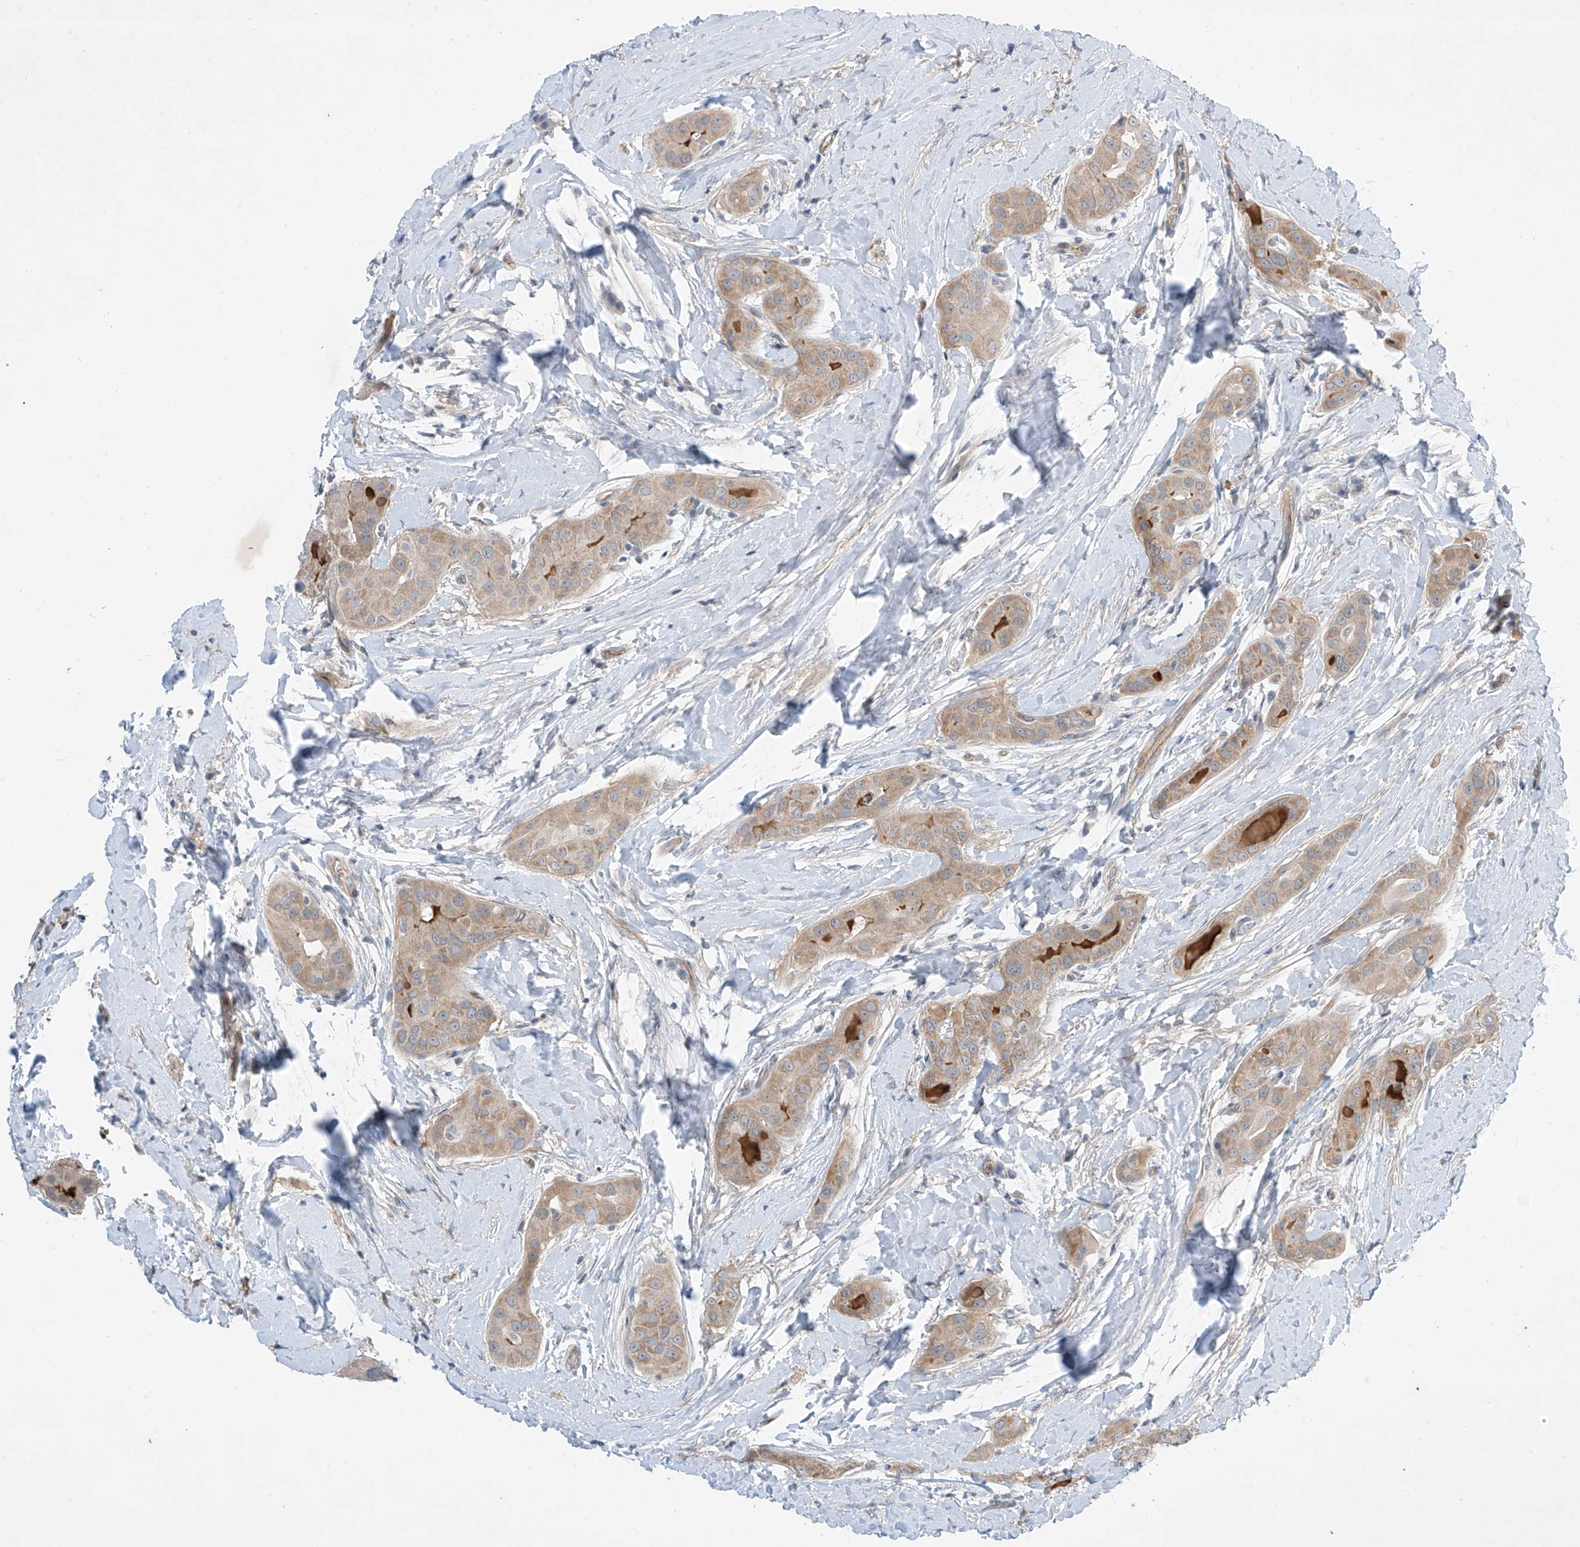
{"staining": {"intensity": "weak", "quantity": "25%-75%", "location": "cytoplasmic/membranous"}, "tissue": "thyroid cancer", "cell_type": "Tumor cells", "image_type": "cancer", "snomed": [{"axis": "morphology", "description": "Papillary adenocarcinoma, NOS"}, {"axis": "topography", "description": "Thyroid gland"}], "caption": "About 25%-75% of tumor cells in papillary adenocarcinoma (thyroid) display weak cytoplasmic/membranous protein positivity as visualized by brown immunohistochemical staining.", "gene": "ABLIM2", "patient": {"sex": "male", "age": 33}}